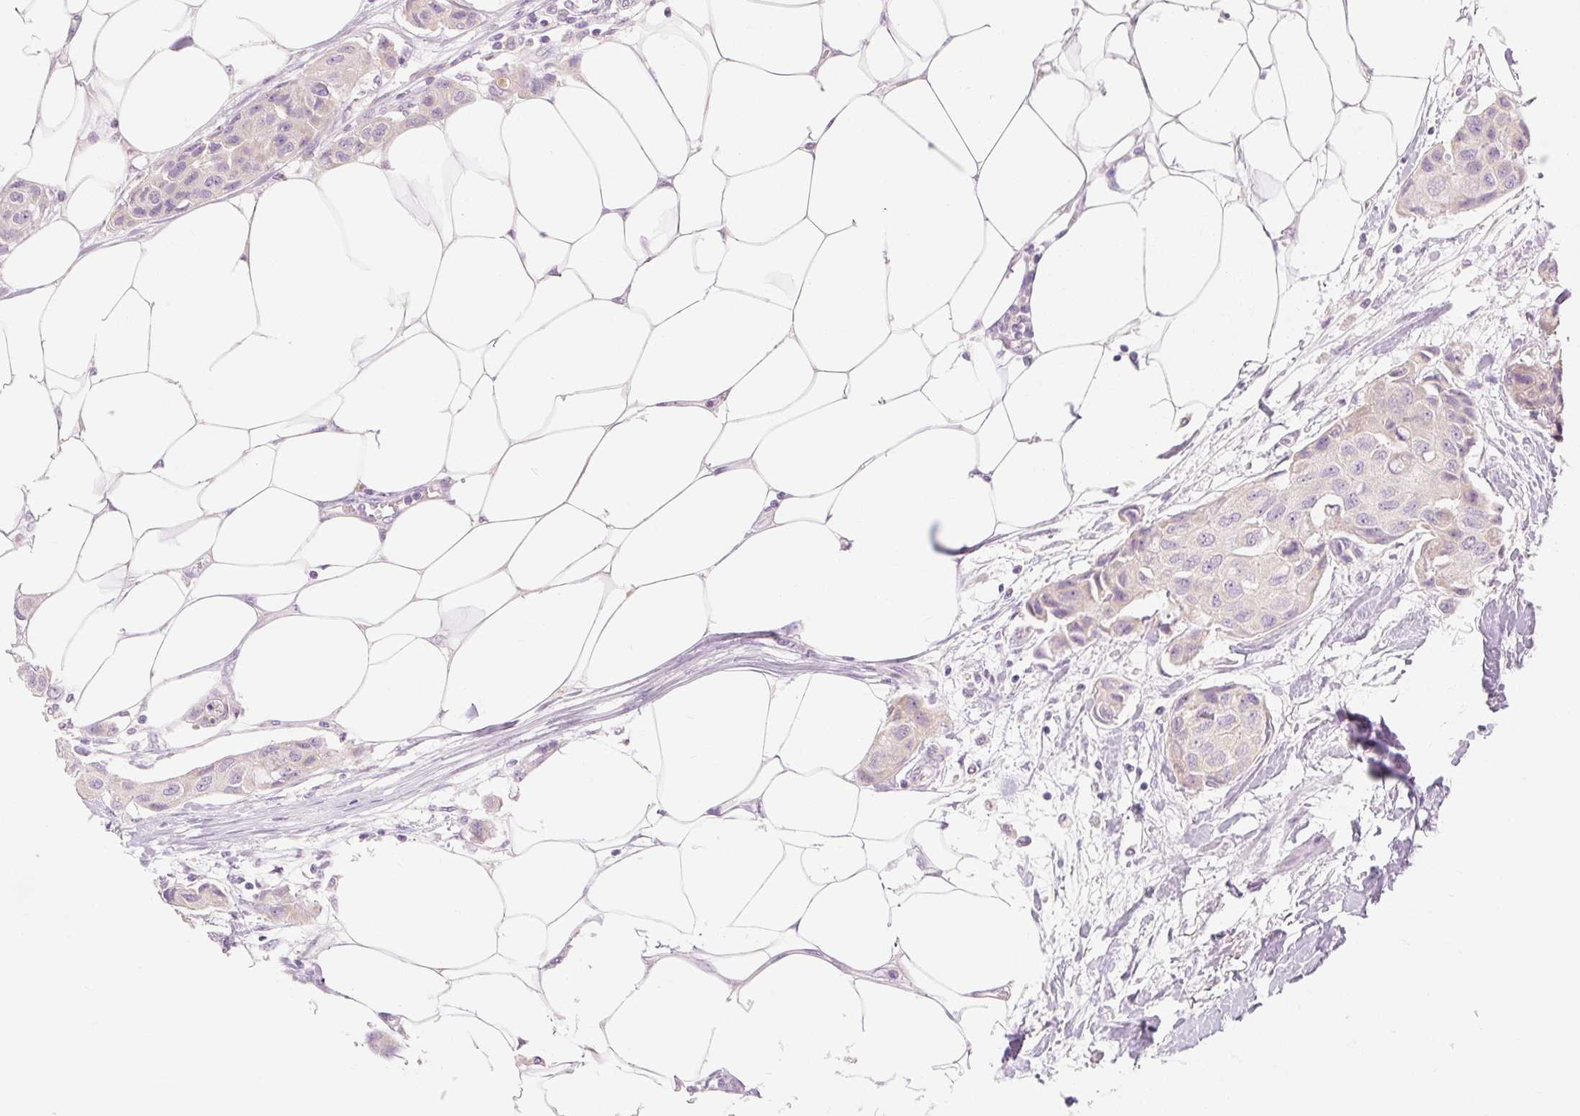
{"staining": {"intensity": "weak", "quantity": "25%-75%", "location": "cytoplasmic/membranous"}, "tissue": "breast cancer", "cell_type": "Tumor cells", "image_type": "cancer", "snomed": [{"axis": "morphology", "description": "Duct carcinoma"}, {"axis": "topography", "description": "Breast"}, {"axis": "topography", "description": "Lymph node"}], "caption": "Immunohistochemical staining of infiltrating ductal carcinoma (breast) displays weak cytoplasmic/membranous protein expression in about 25%-75% of tumor cells.", "gene": "MYO1D", "patient": {"sex": "female", "age": 80}}